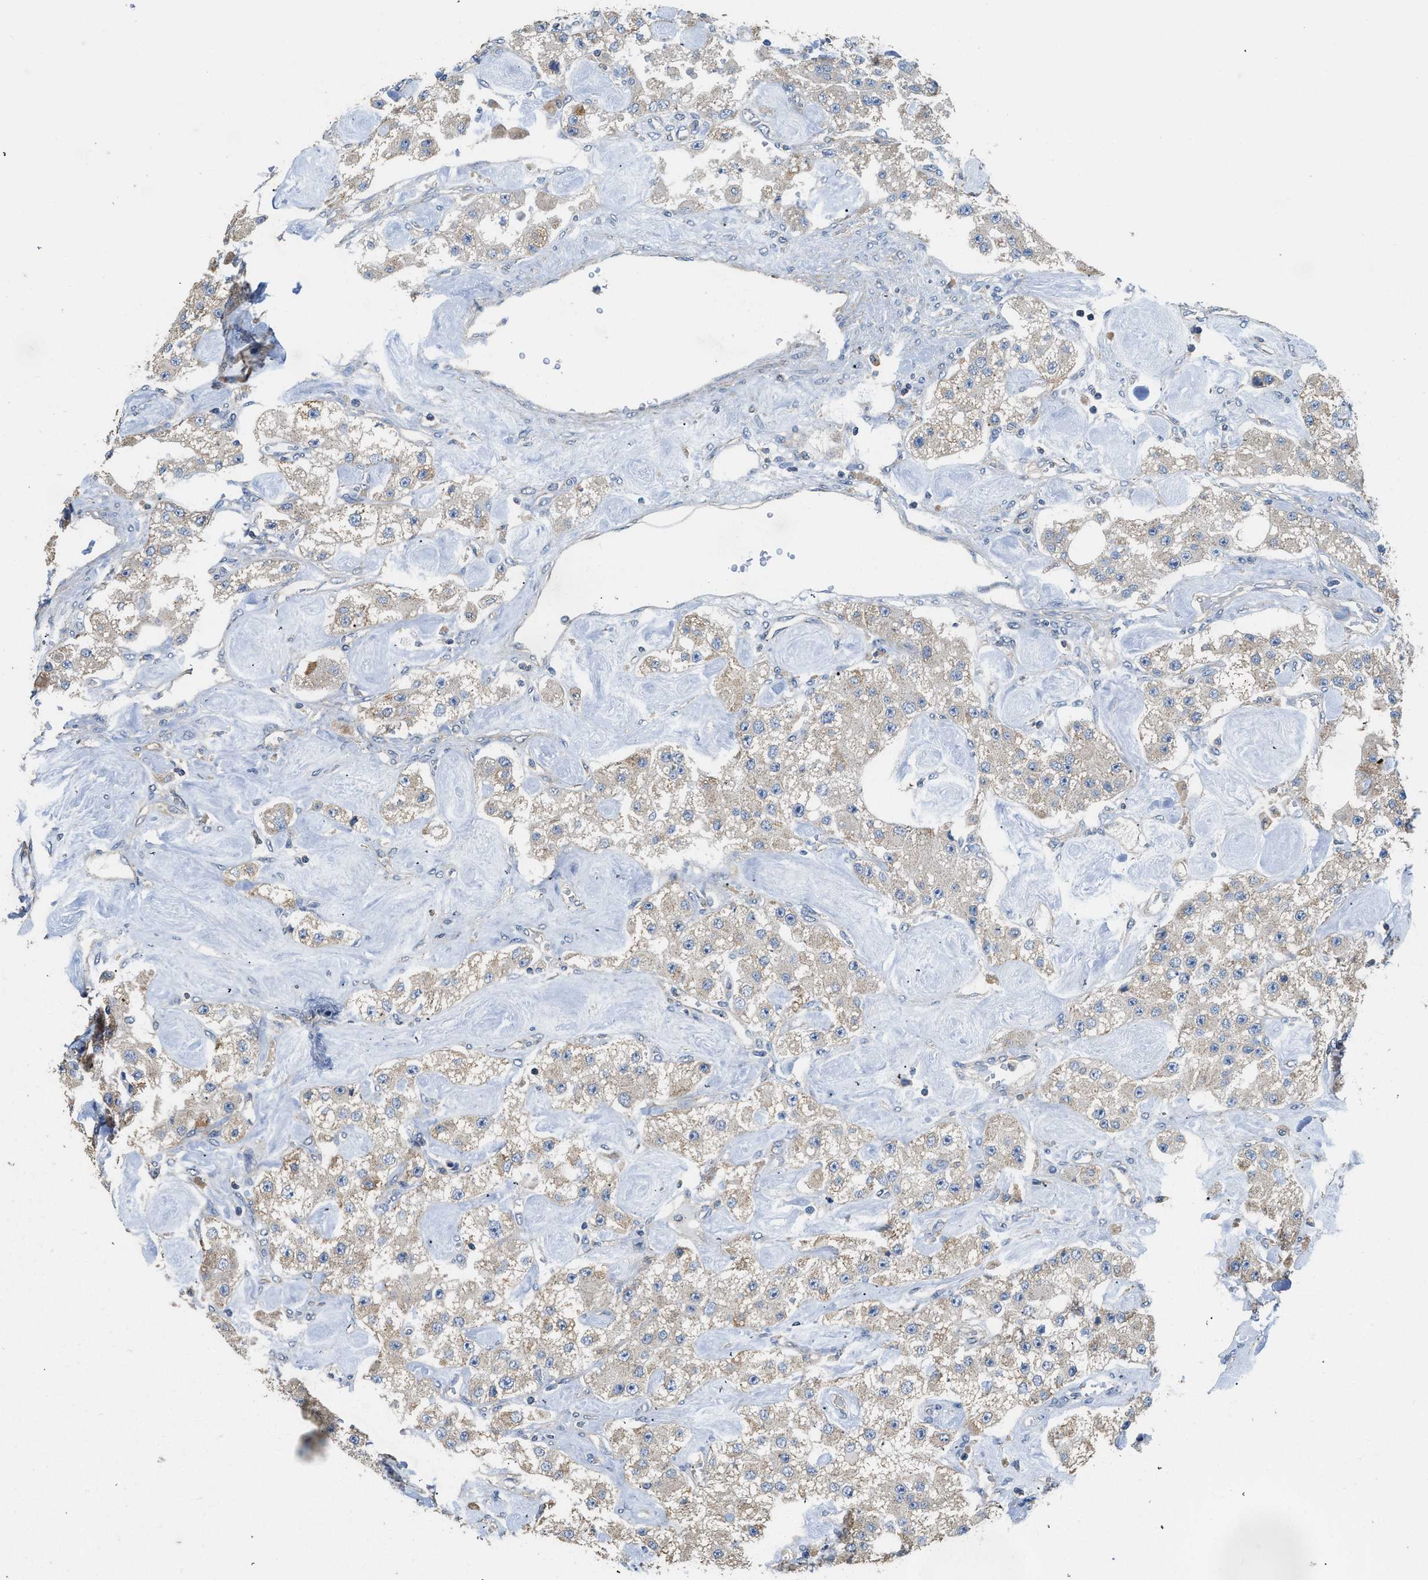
{"staining": {"intensity": "negative", "quantity": "none", "location": "none"}, "tissue": "carcinoid", "cell_type": "Tumor cells", "image_type": "cancer", "snomed": [{"axis": "morphology", "description": "Carcinoid, malignant, NOS"}, {"axis": "topography", "description": "Pancreas"}], "caption": "Immunohistochemistry image of neoplastic tissue: human carcinoid stained with DAB shows no significant protein staining in tumor cells. (DAB (3,3'-diaminobenzidine) immunohistochemistry, high magnification).", "gene": "SSH2", "patient": {"sex": "male", "age": 41}}